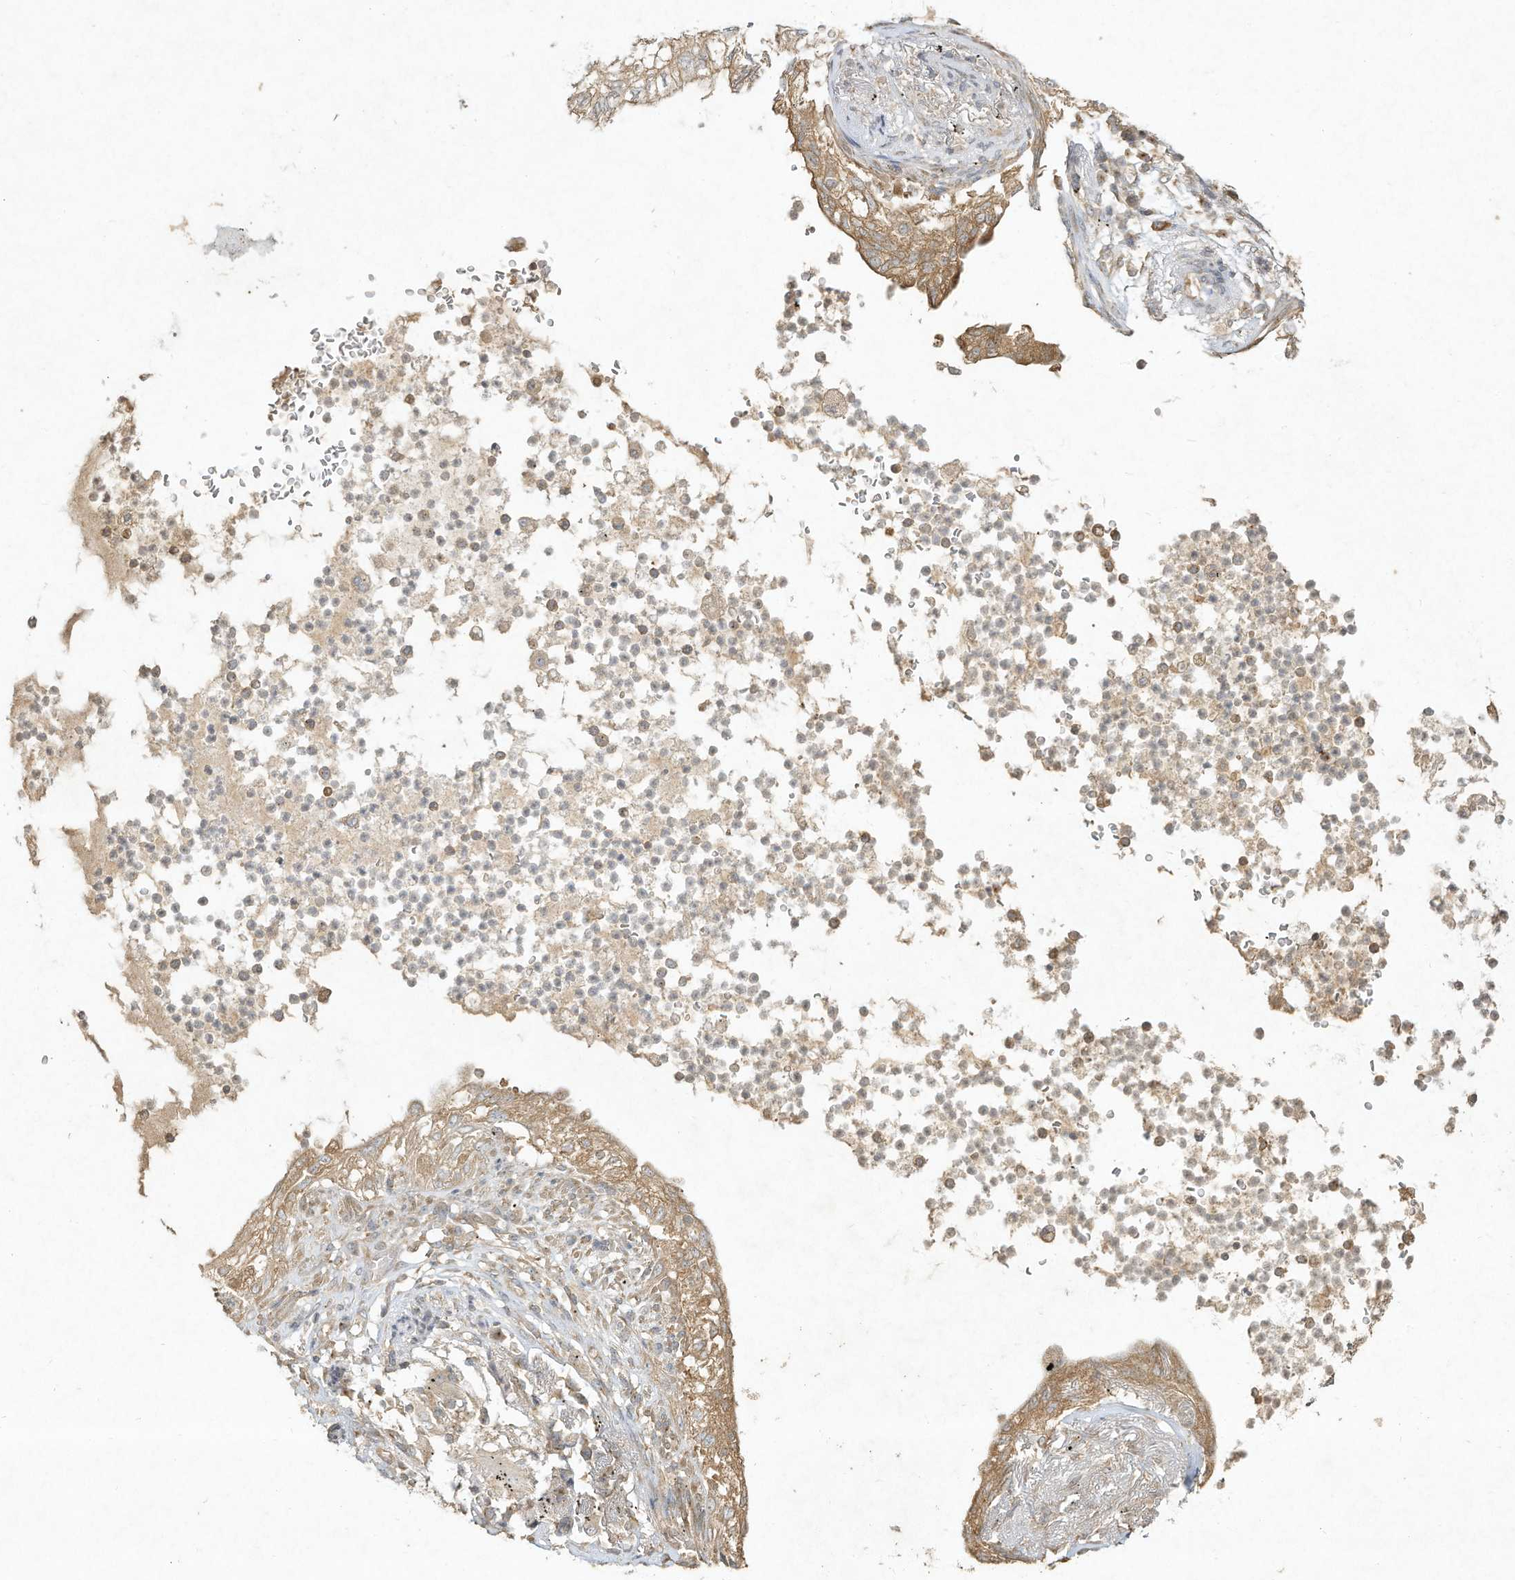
{"staining": {"intensity": "moderate", "quantity": "<25%", "location": "cytoplasmic/membranous"}, "tissue": "lung cancer", "cell_type": "Tumor cells", "image_type": "cancer", "snomed": [{"axis": "morphology", "description": "Normal tissue, NOS"}, {"axis": "morphology", "description": "Adenocarcinoma, NOS"}, {"axis": "topography", "description": "Bronchus"}, {"axis": "topography", "description": "Lung"}], "caption": "The image exhibits a brown stain indicating the presence of a protein in the cytoplasmic/membranous of tumor cells in adenocarcinoma (lung).", "gene": "DYNC1I2", "patient": {"sex": "female", "age": 70}}